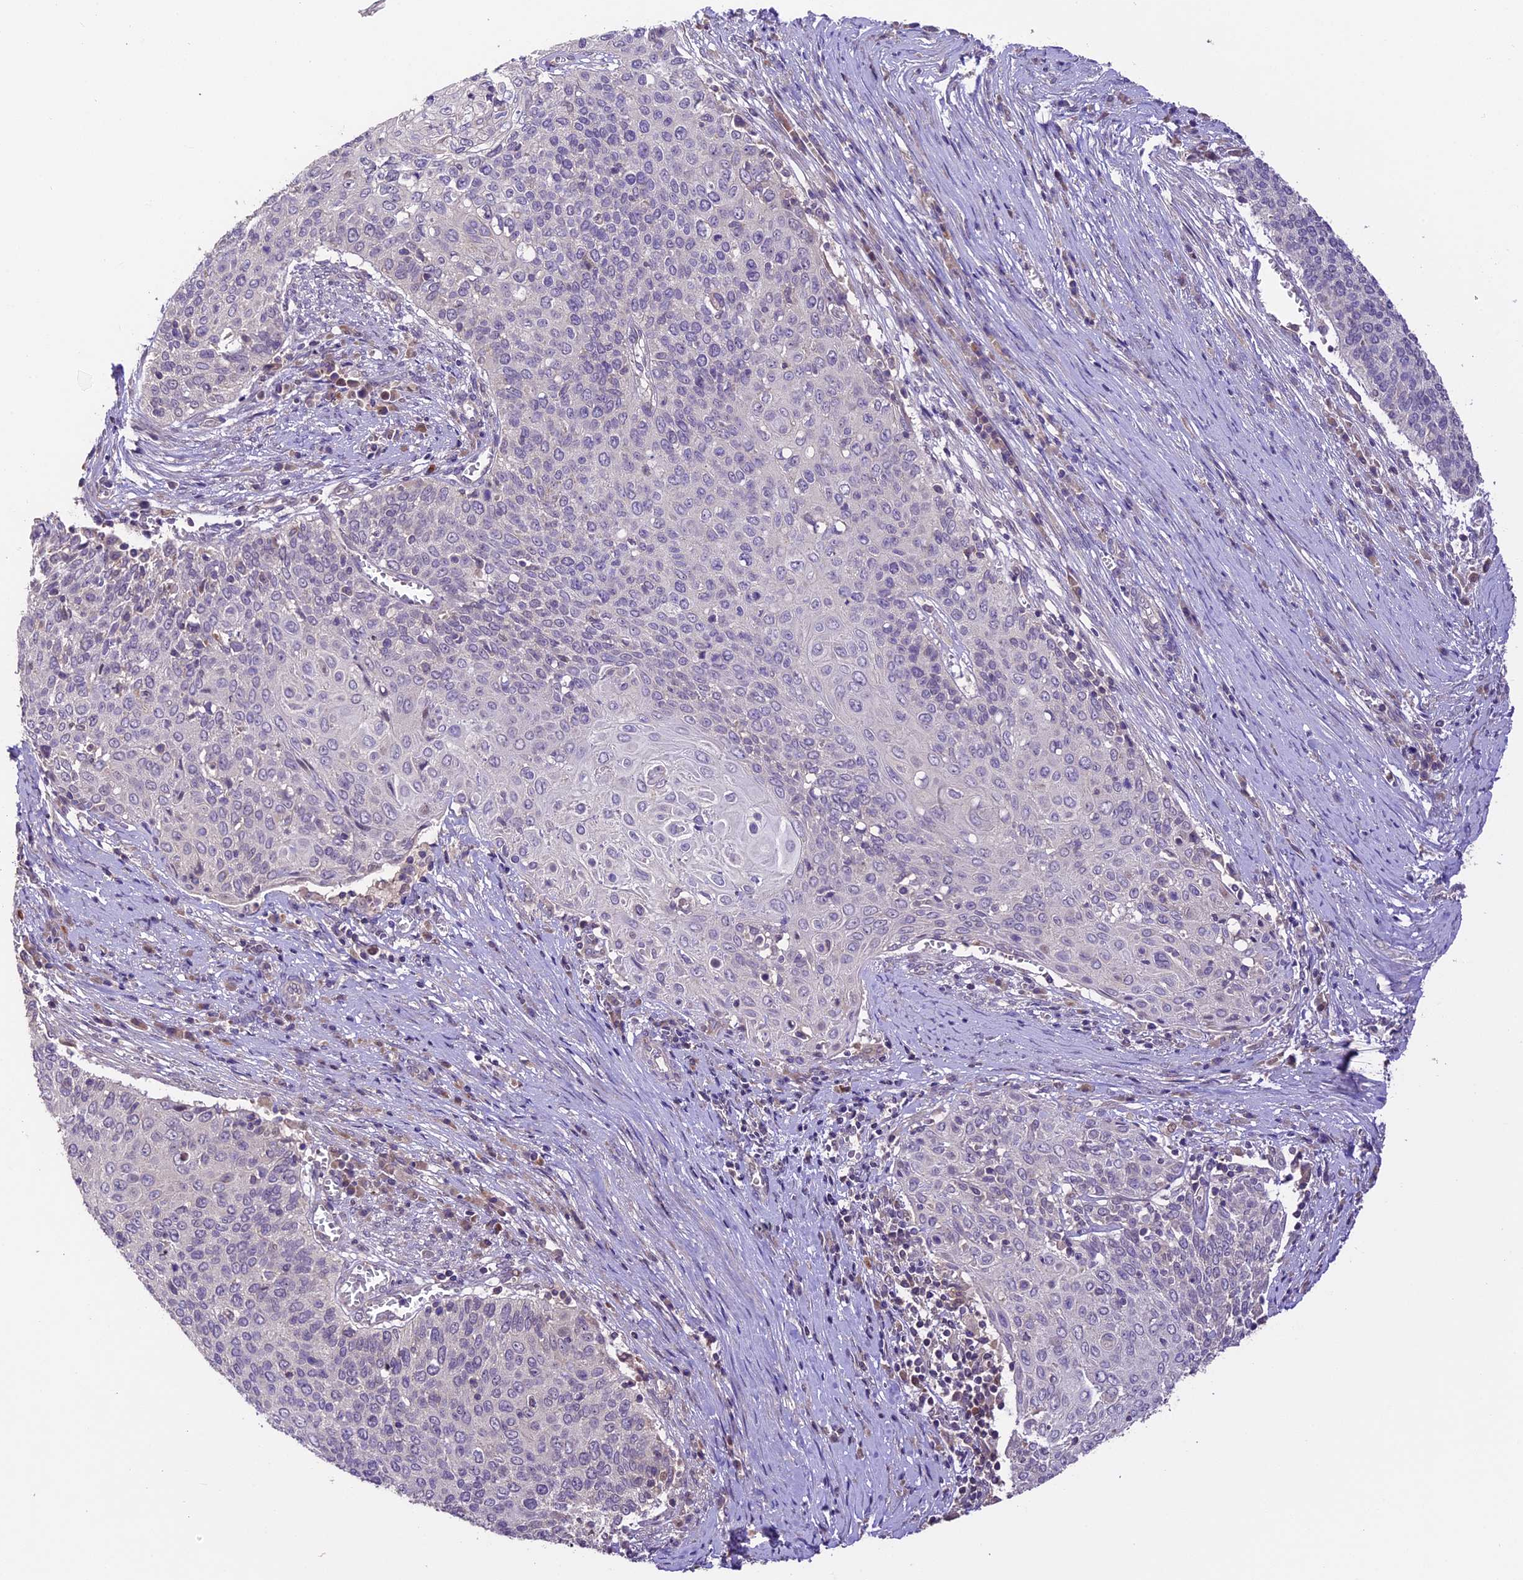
{"staining": {"intensity": "negative", "quantity": "none", "location": "none"}, "tissue": "cervical cancer", "cell_type": "Tumor cells", "image_type": "cancer", "snomed": [{"axis": "morphology", "description": "Squamous cell carcinoma, NOS"}, {"axis": "topography", "description": "Cervix"}], "caption": "Immunohistochemistry micrograph of neoplastic tissue: human cervical cancer (squamous cell carcinoma) stained with DAB shows no significant protein positivity in tumor cells. (Brightfield microscopy of DAB immunohistochemistry at high magnification).", "gene": "DGKH", "patient": {"sex": "female", "age": 39}}